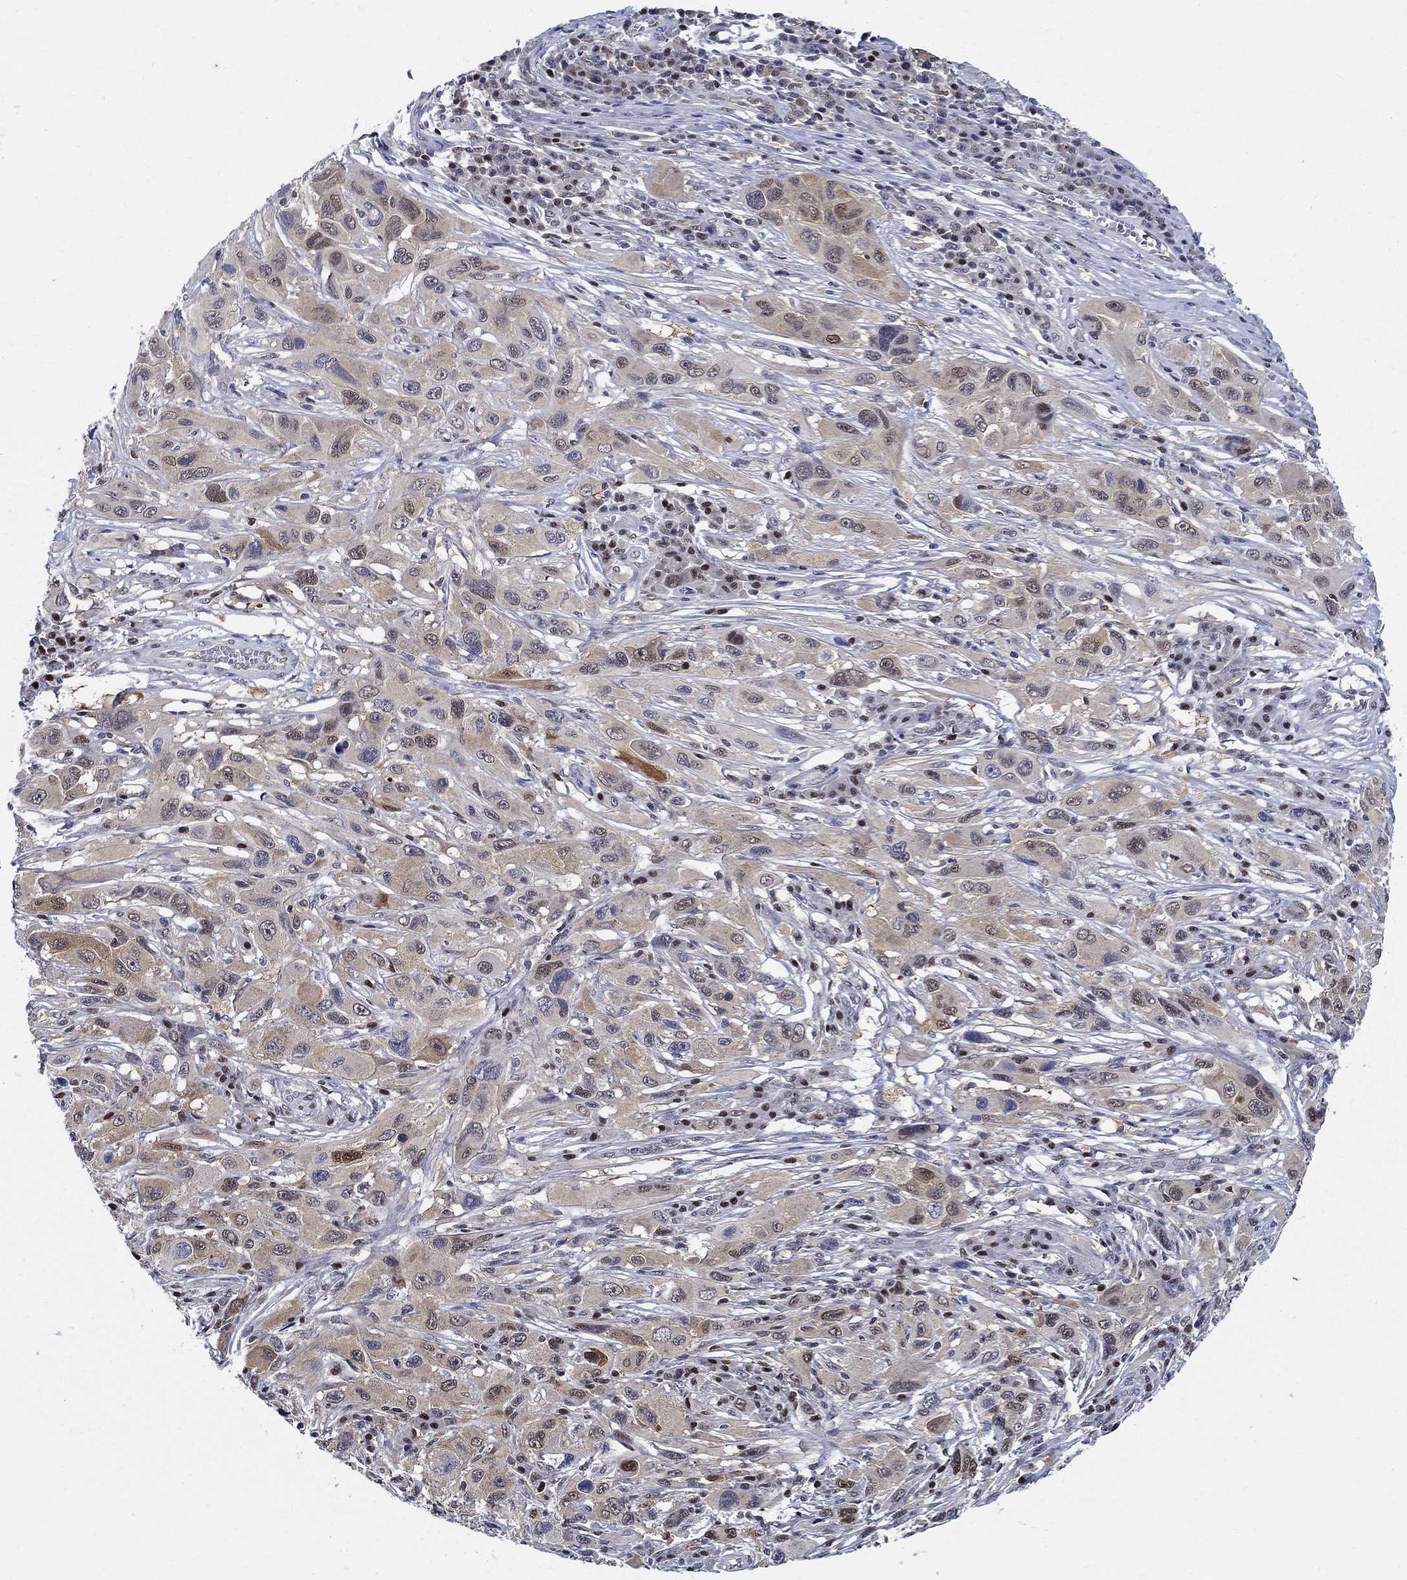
{"staining": {"intensity": "strong", "quantity": "<25%", "location": "cytoplasmic/membranous"}, "tissue": "melanoma", "cell_type": "Tumor cells", "image_type": "cancer", "snomed": [{"axis": "morphology", "description": "Malignant melanoma, NOS"}, {"axis": "topography", "description": "Skin"}], "caption": "Strong cytoplasmic/membranous expression for a protein is present in approximately <25% of tumor cells of melanoma using immunohistochemistry (IHC).", "gene": "ZNF594", "patient": {"sex": "male", "age": 53}}